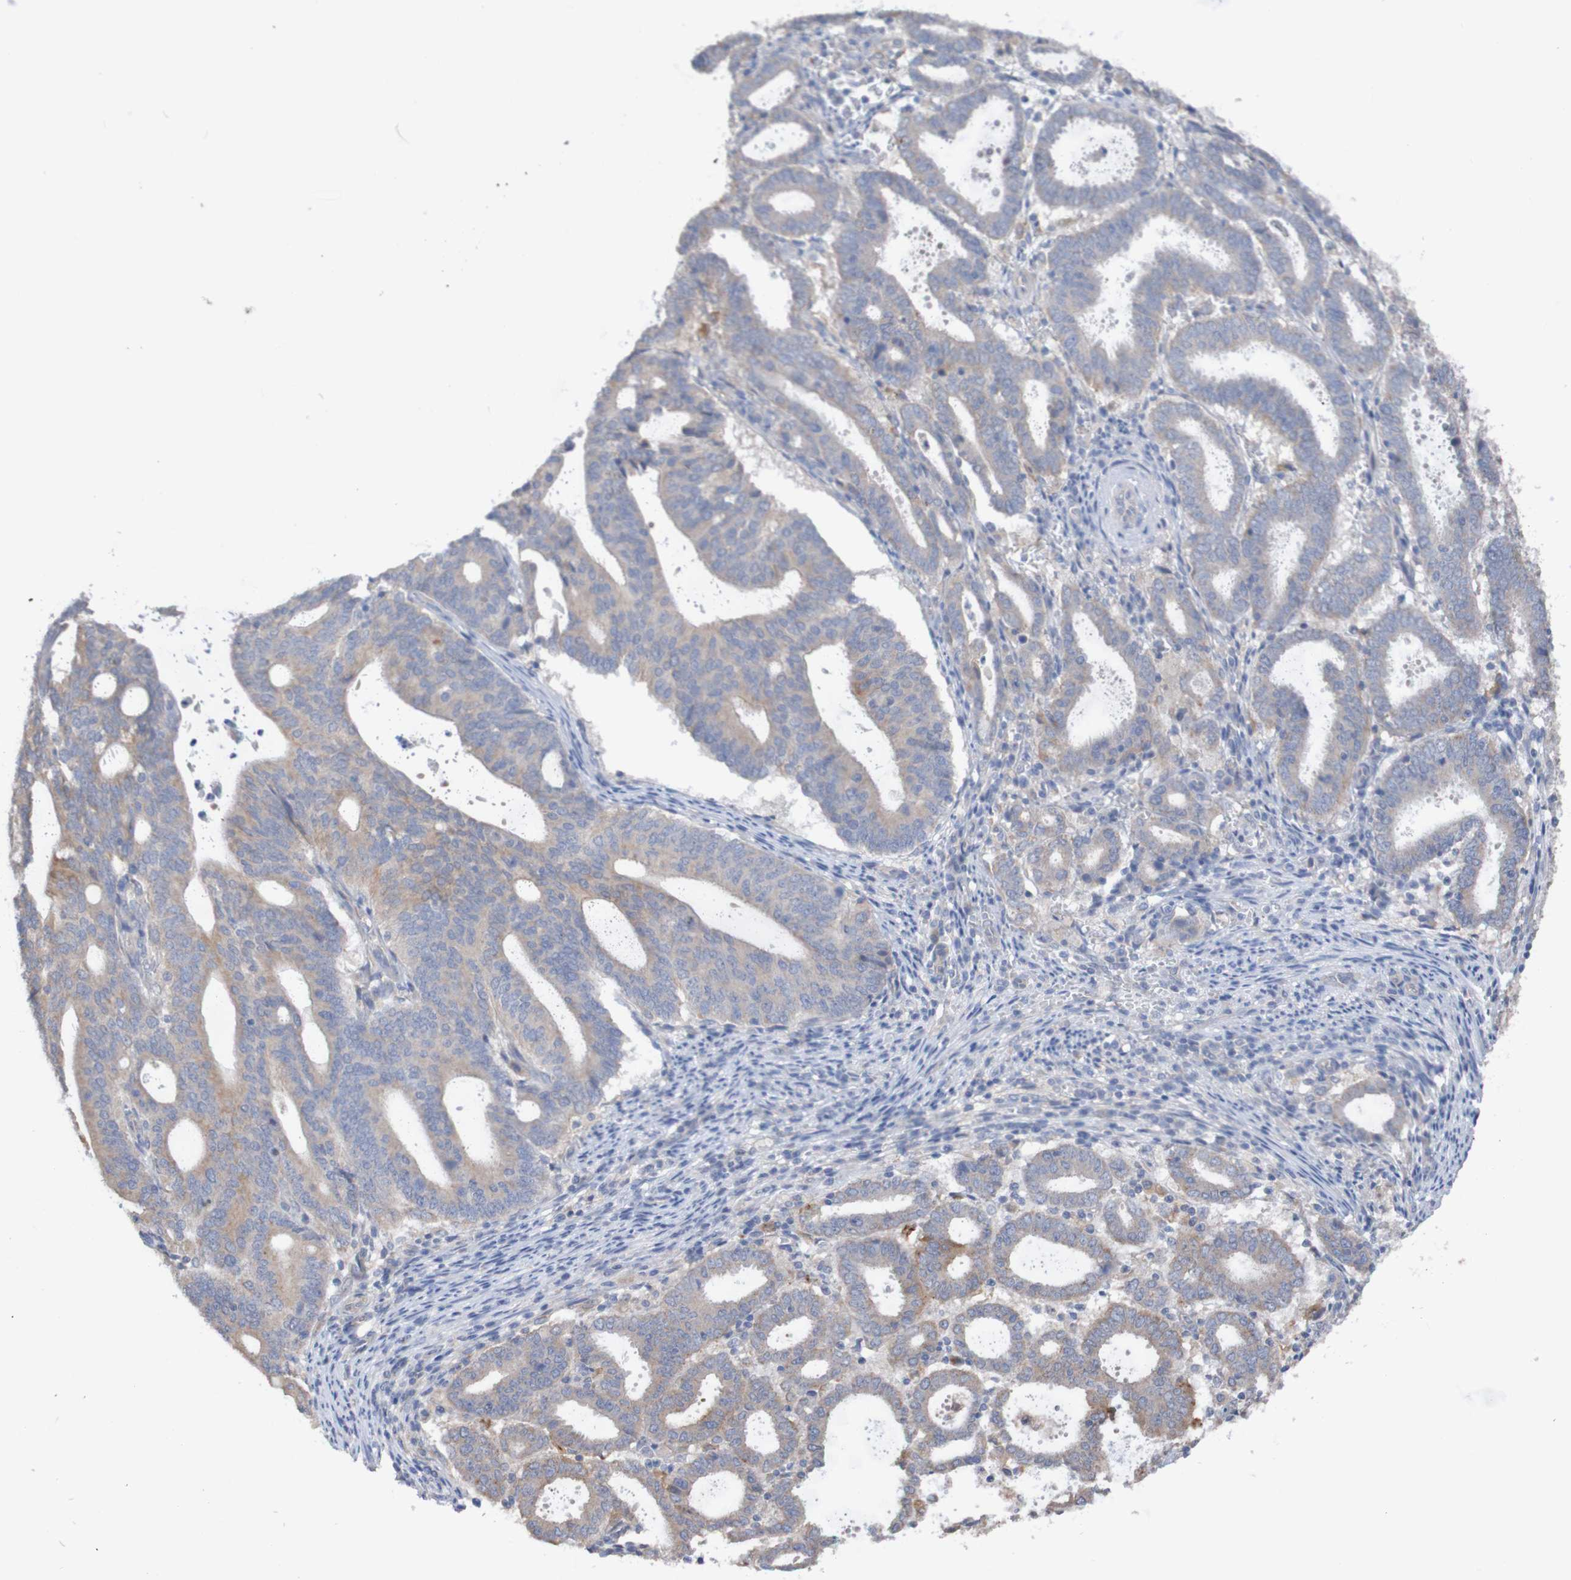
{"staining": {"intensity": "weak", "quantity": "<25%", "location": "cytoplasmic/membranous"}, "tissue": "endometrial cancer", "cell_type": "Tumor cells", "image_type": "cancer", "snomed": [{"axis": "morphology", "description": "Adenocarcinoma, NOS"}, {"axis": "topography", "description": "Uterus"}], "caption": "There is no significant staining in tumor cells of endometrial adenocarcinoma.", "gene": "PHYH", "patient": {"sex": "female", "age": 83}}